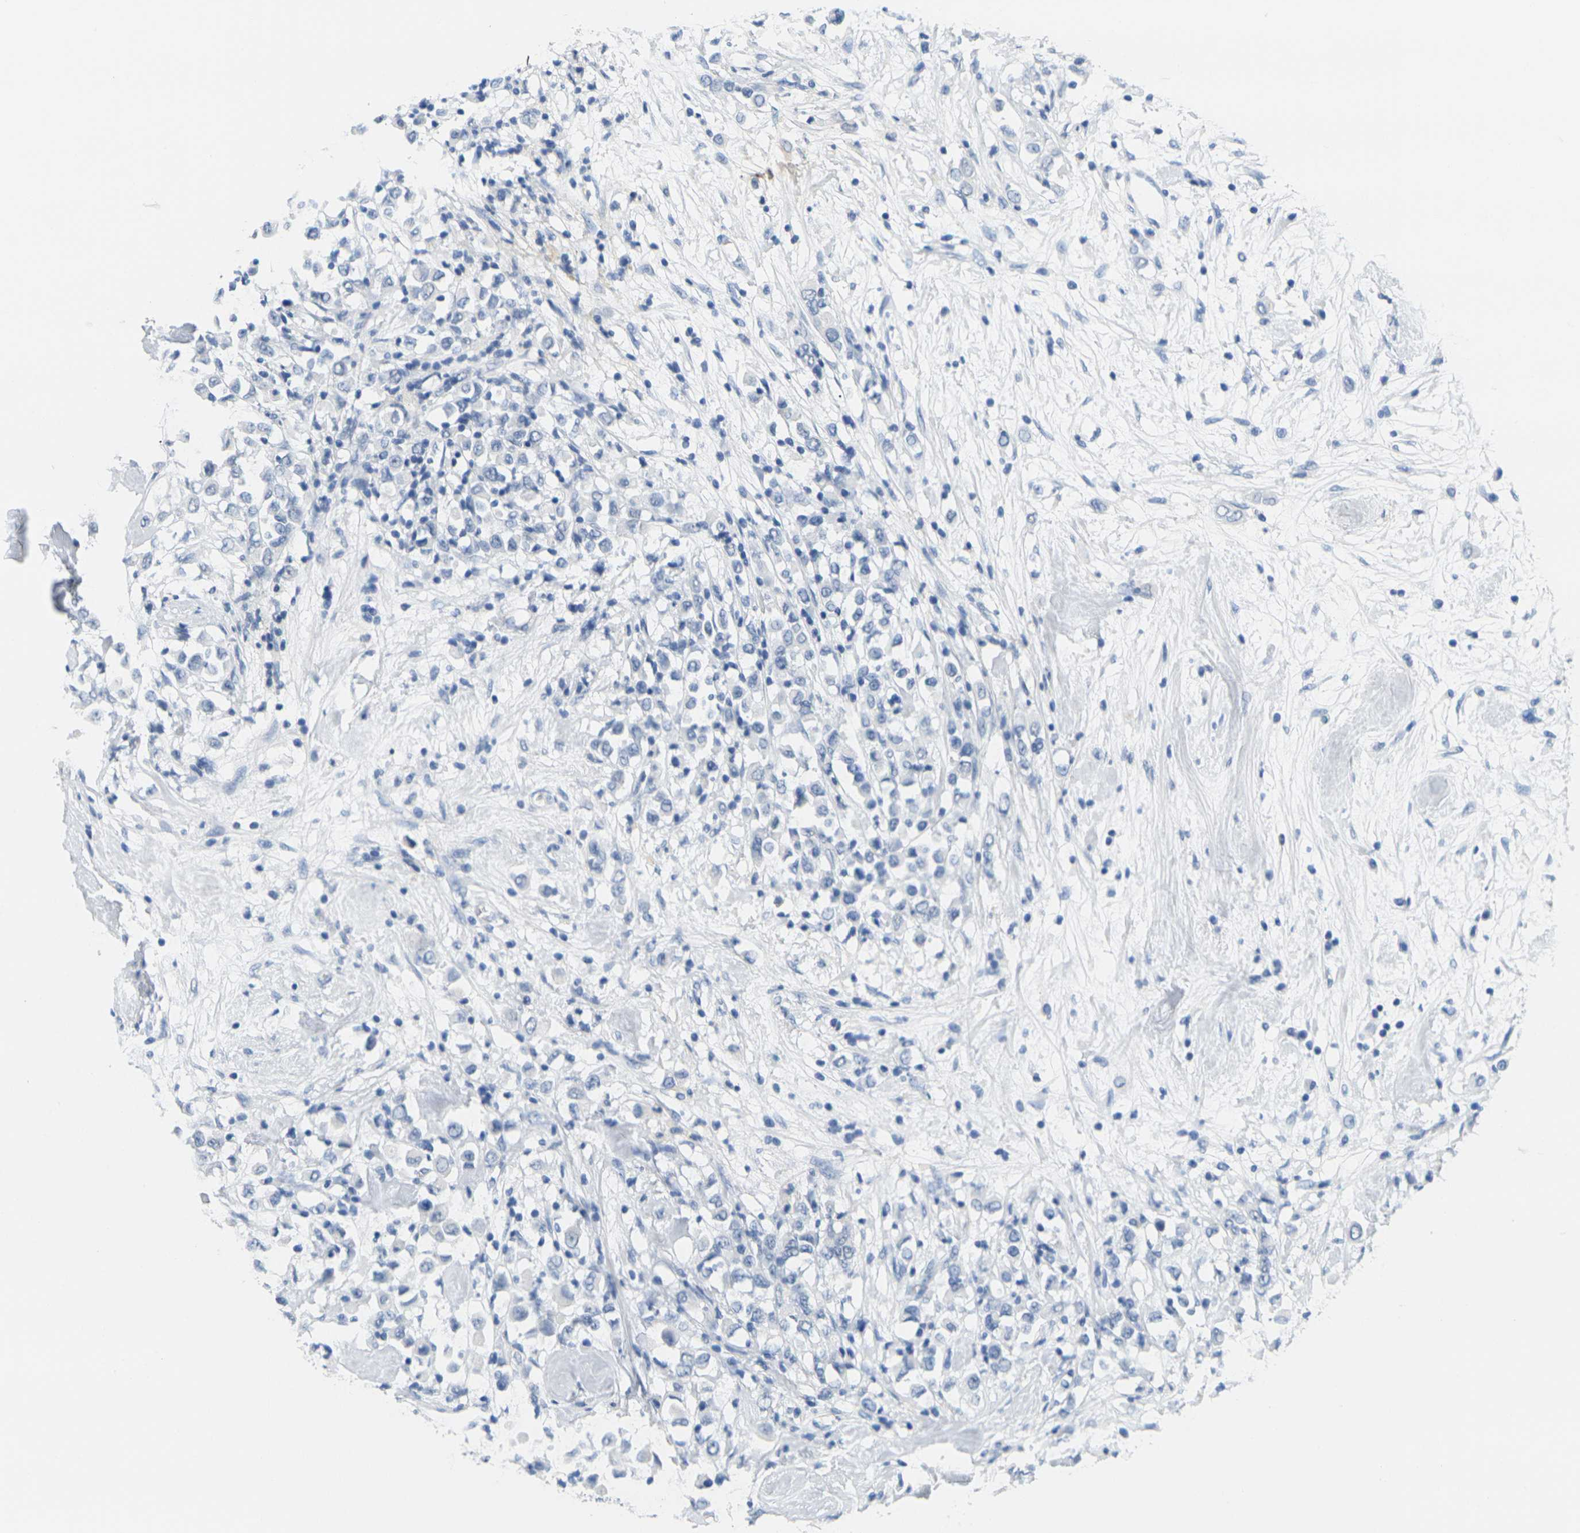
{"staining": {"intensity": "negative", "quantity": "none", "location": "none"}, "tissue": "breast cancer", "cell_type": "Tumor cells", "image_type": "cancer", "snomed": [{"axis": "morphology", "description": "Duct carcinoma"}, {"axis": "topography", "description": "Breast"}], "caption": "IHC micrograph of breast cancer stained for a protein (brown), which displays no expression in tumor cells.", "gene": "CTAG1A", "patient": {"sex": "female", "age": 61}}